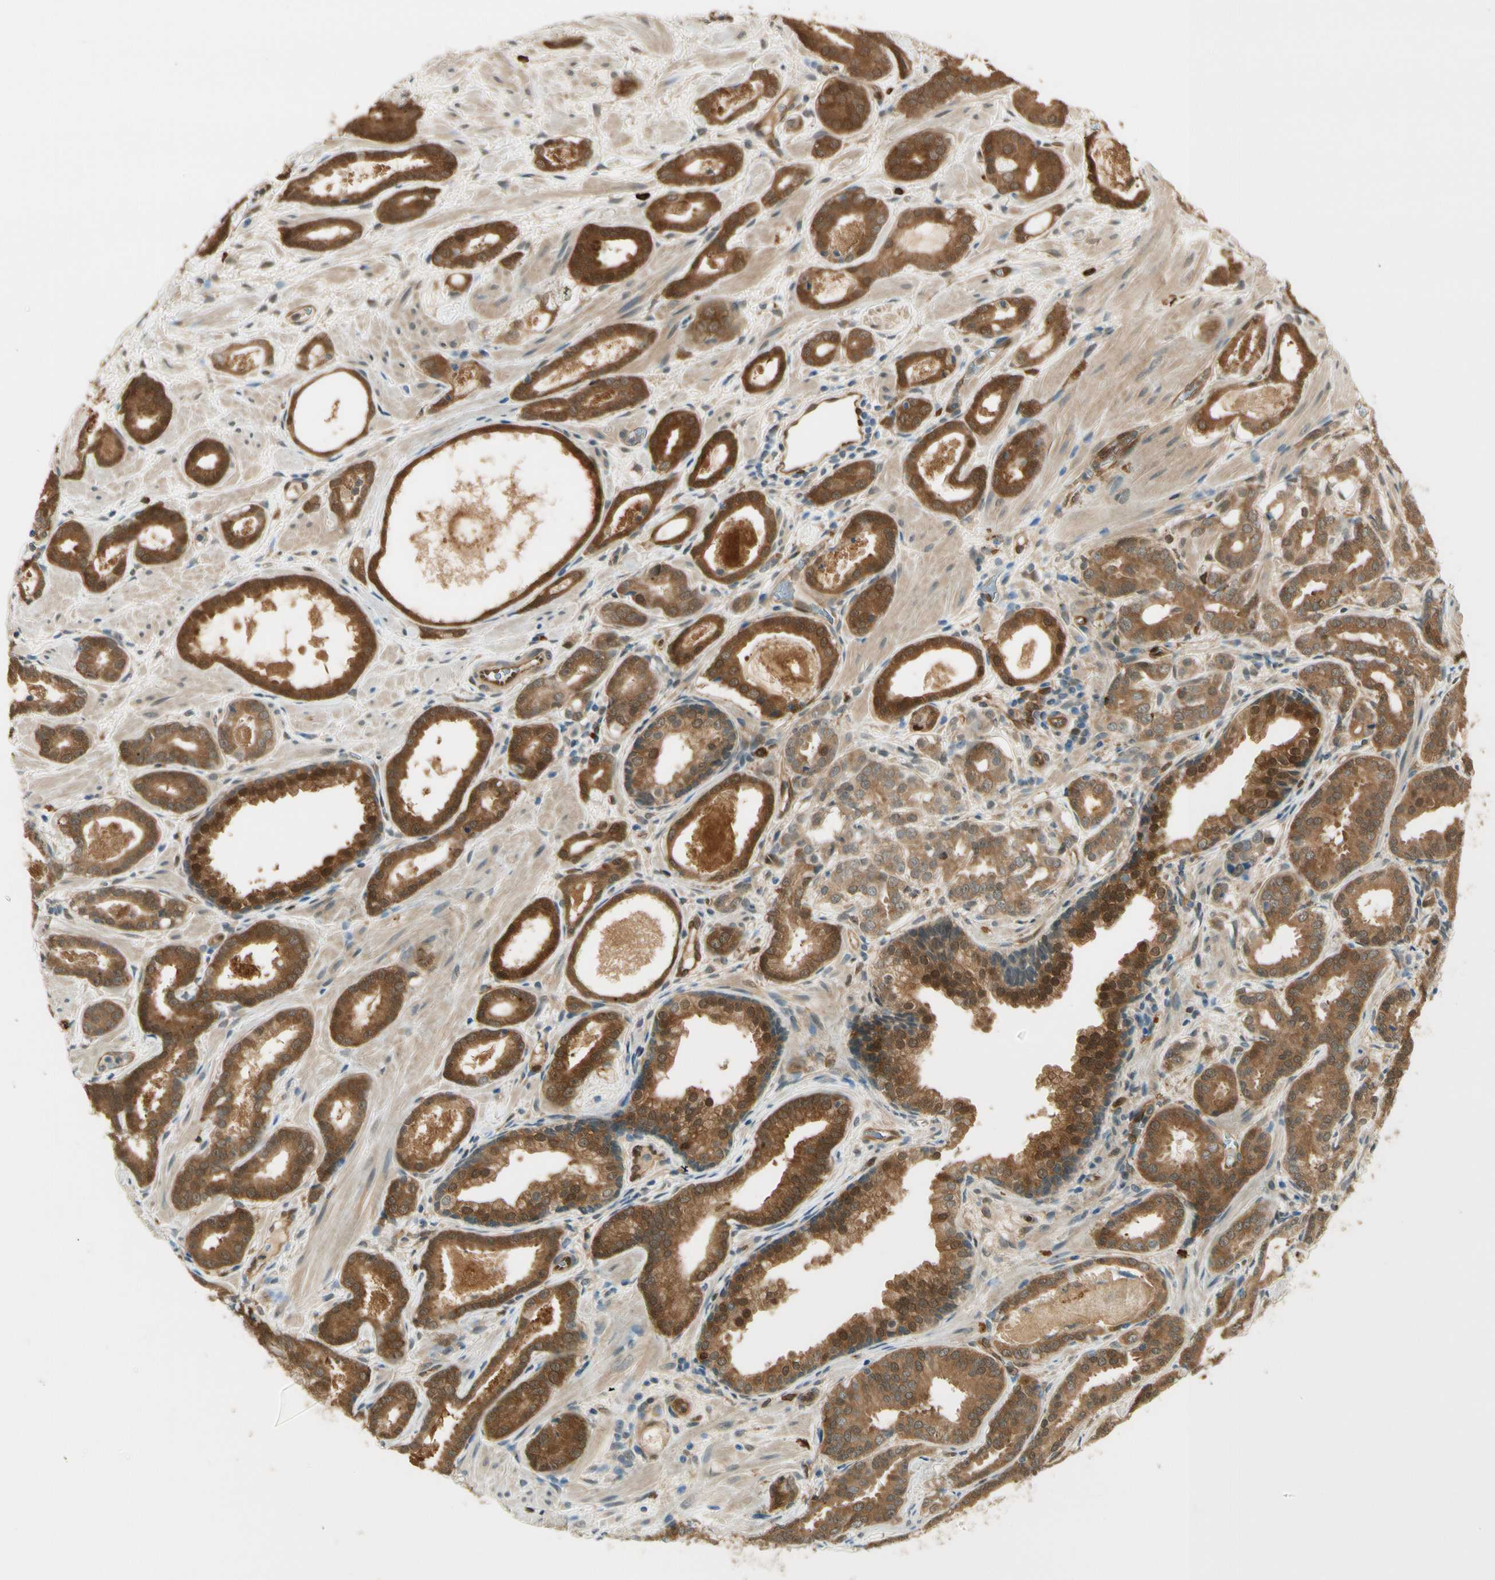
{"staining": {"intensity": "strong", "quantity": ">75%", "location": "cytoplasmic/membranous,nuclear"}, "tissue": "prostate cancer", "cell_type": "Tumor cells", "image_type": "cancer", "snomed": [{"axis": "morphology", "description": "Adenocarcinoma, Low grade"}, {"axis": "topography", "description": "Prostate"}], "caption": "Brown immunohistochemical staining in human prostate cancer exhibits strong cytoplasmic/membranous and nuclear expression in about >75% of tumor cells. (brown staining indicates protein expression, while blue staining denotes nuclei).", "gene": "SERPINB6", "patient": {"sex": "male", "age": 57}}